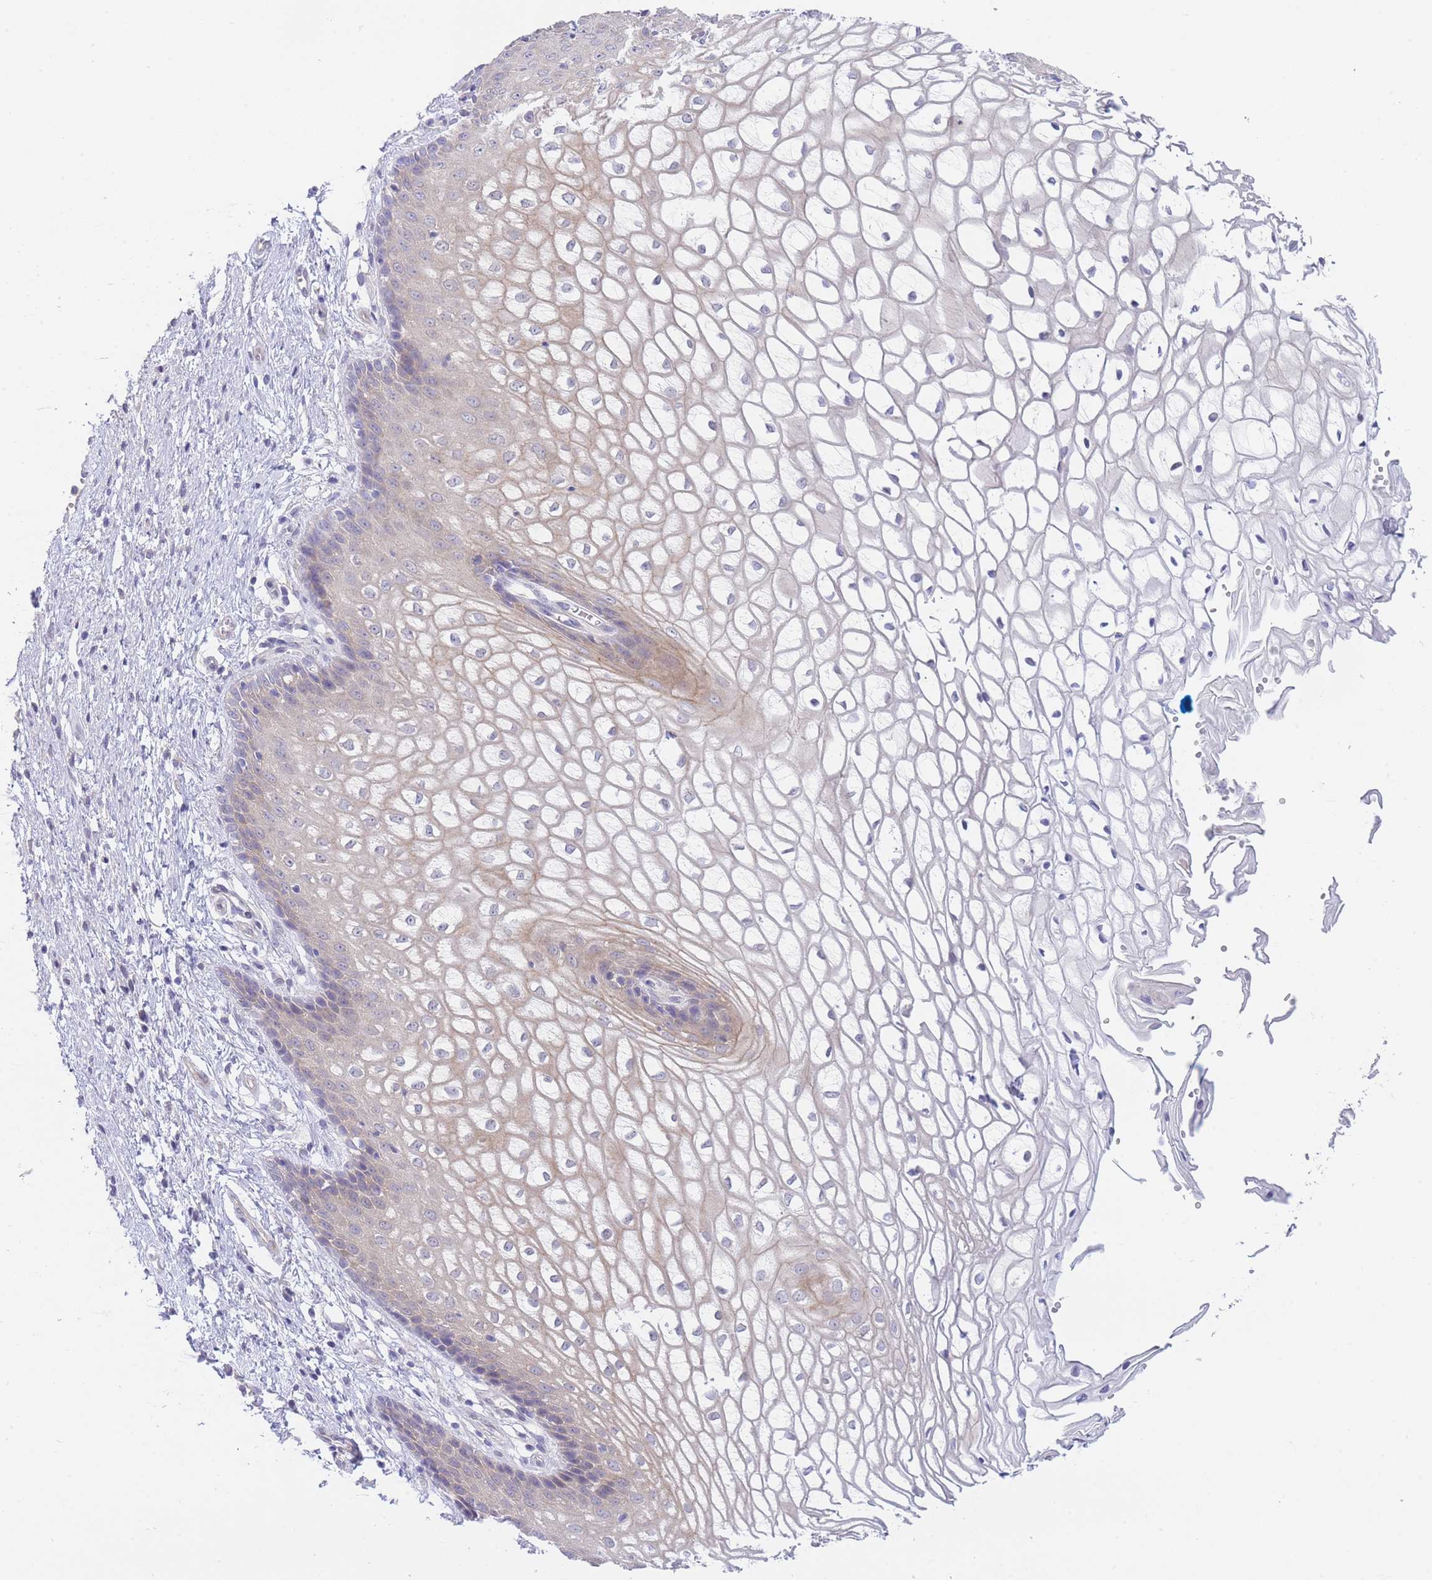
{"staining": {"intensity": "weak", "quantity": "25%-75%", "location": "cytoplasmic/membranous"}, "tissue": "vagina", "cell_type": "Squamous epithelial cells", "image_type": "normal", "snomed": [{"axis": "morphology", "description": "Normal tissue, NOS"}, {"axis": "topography", "description": "Vagina"}], "caption": "Vagina stained with DAB immunohistochemistry (IHC) demonstrates low levels of weak cytoplasmic/membranous expression in approximately 25%-75% of squamous epithelial cells. (brown staining indicates protein expression, while blue staining denotes nuclei).", "gene": "SUGT1", "patient": {"sex": "female", "age": 34}}